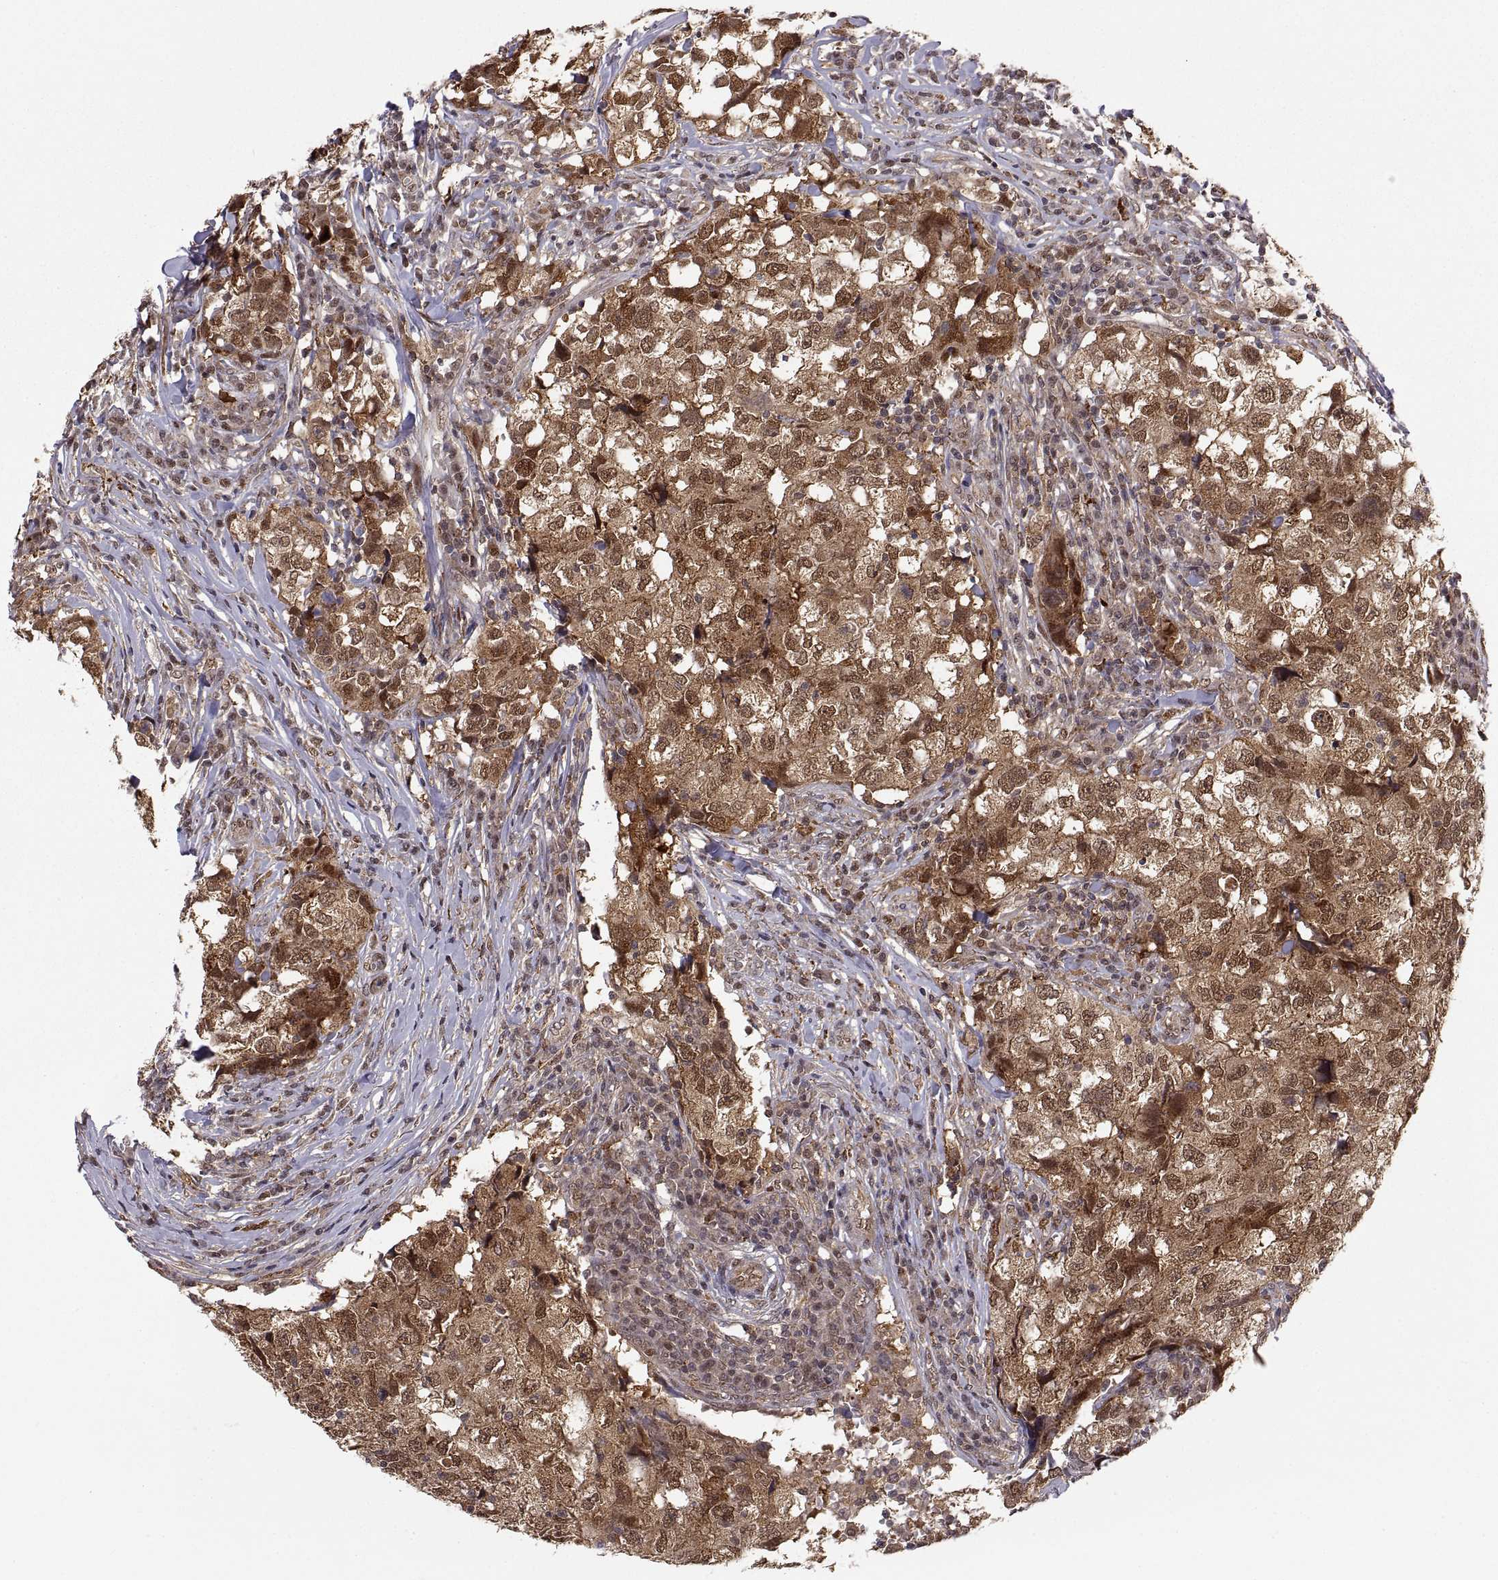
{"staining": {"intensity": "strong", "quantity": ">75%", "location": "cytoplasmic/membranous,nuclear"}, "tissue": "breast cancer", "cell_type": "Tumor cells", "image_type": "cancer", "snomed": [{"axis": "morphology", "description": "Duct carcinoma"}, {"axis": "topography", "description": "Breast"}], "caption": "This photomicrograph reveals immunohistochemistry staining of invasive ductal carcinoma (breast), with high strong cytoplasmic/membranous and nuclear expression in approximately >75% of tumor cells.", "gene": "PSMC2", "patient": {"sex": "female", "age": 30}}